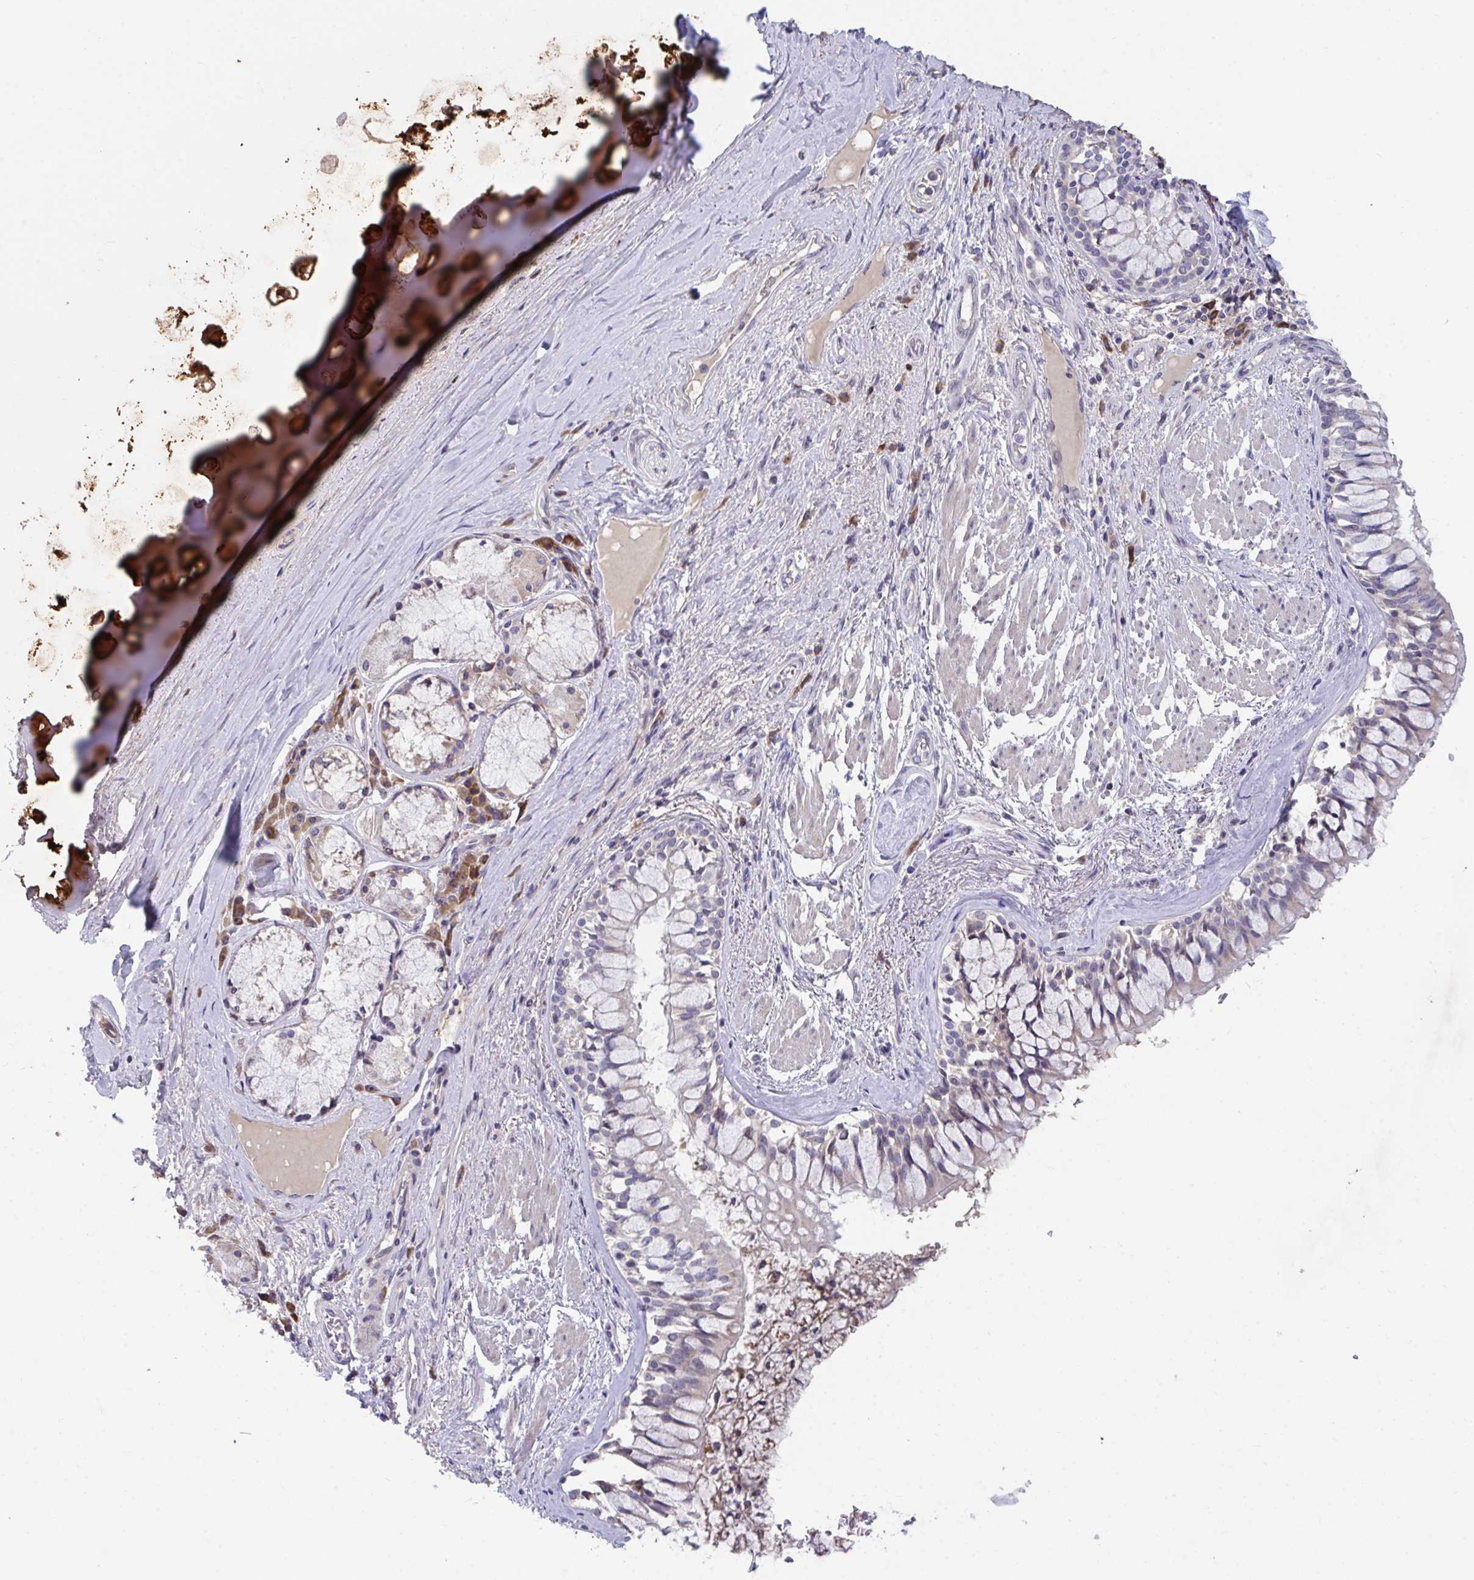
{"staining": {"intensity": "strong", "quantity": ">75%", "location": "cytoplasmic/membranous"}, "tissue": "soft tissue", "cell_type": "Chondrocytes", "image_type": "normal", "snomed": [{"axis": "morphology", "description": "Normal tissue, NOS"}, {"axis": "topography", "description": "Cartilage tissue"}, {"axis": "topography", "description": "Bronchus"}], "caption": "Protein staining shows strong cytoplasmic/membranous staining in approximately >75% of chondrocytes in unremarkable soft tissue. Nuclei are stained in blue.", "gene": "SUSD4", "patient": {"sex": "male", "age": 64}}